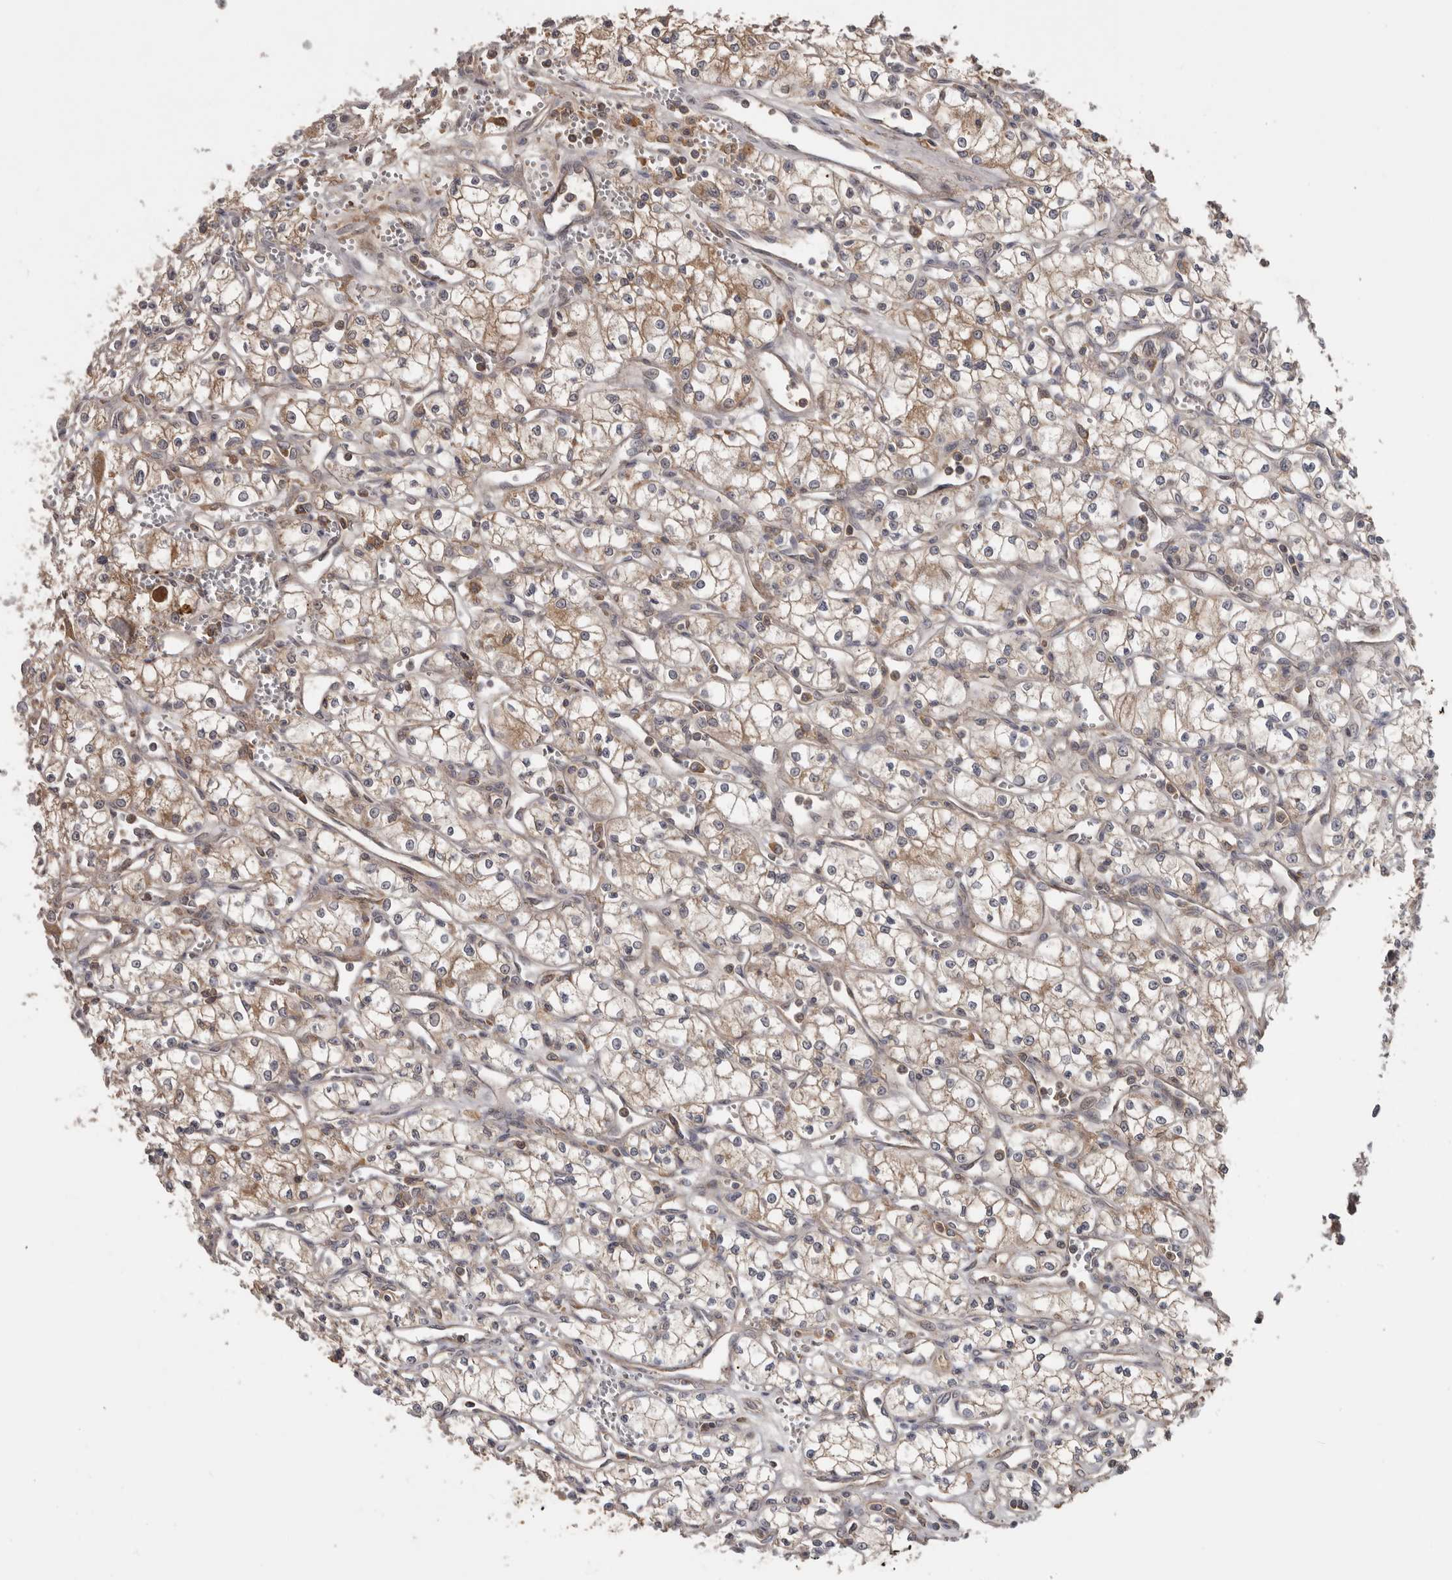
{"staining": {"intensity": "weak", "quantity": "25%-75%", "location": "cytoplasmic/membranous"}, "tissue": "renal cancer", "cell_type": "Tumor cells", "image_type": "cancer", "snomed": [{"axis": "morphology", "description": "Adenocarcinoma, NOS"}, {"axis": "topography", "description": "Kidney"}], "caption": "A brown stain labels weak cytoplasmic/membranous expression of a protein in renal cancer (adenocarcinoma) tumor cells.", "gene": "NMUR1", "patient": {"sex": "male", "age": 59}}